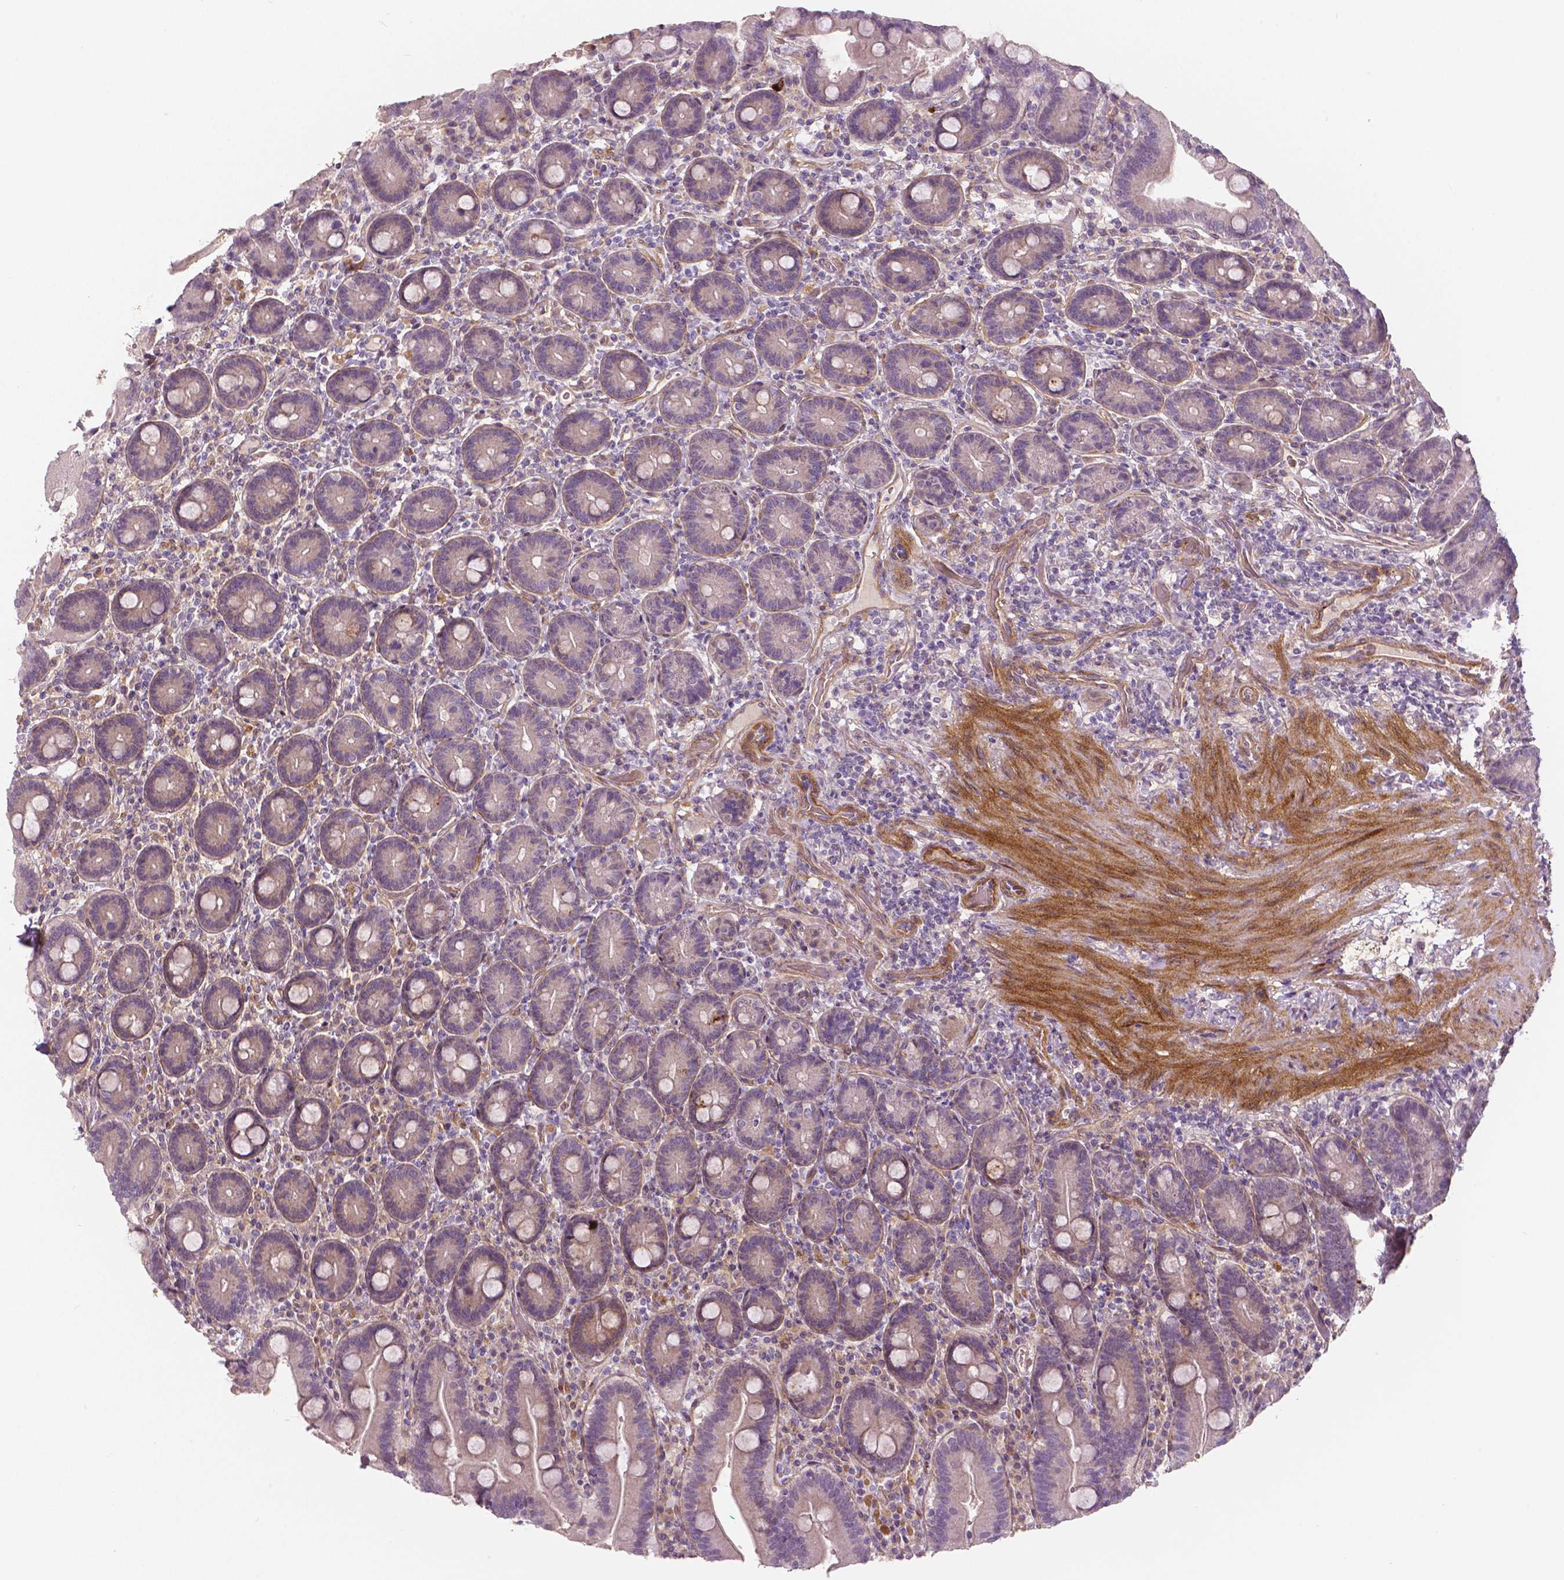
{"staining": {"intensity": "weak", "quantity": "<25%", "location": "cytoplasmic/membranous"}, "tissue": "duodenum", "cell_type": "Glandular cells", "image_type": "normal", "snomed": [{"axis": "morphology", "description": "Normal tissue, NOS"}, {"axis": "topography", "description": "Duodenum"}], "caption": "The micrograph displays no staining of glandular cells in benign duodenum.", "gene": "FLT1", "patient": {"sex": "female", "age": 62}}